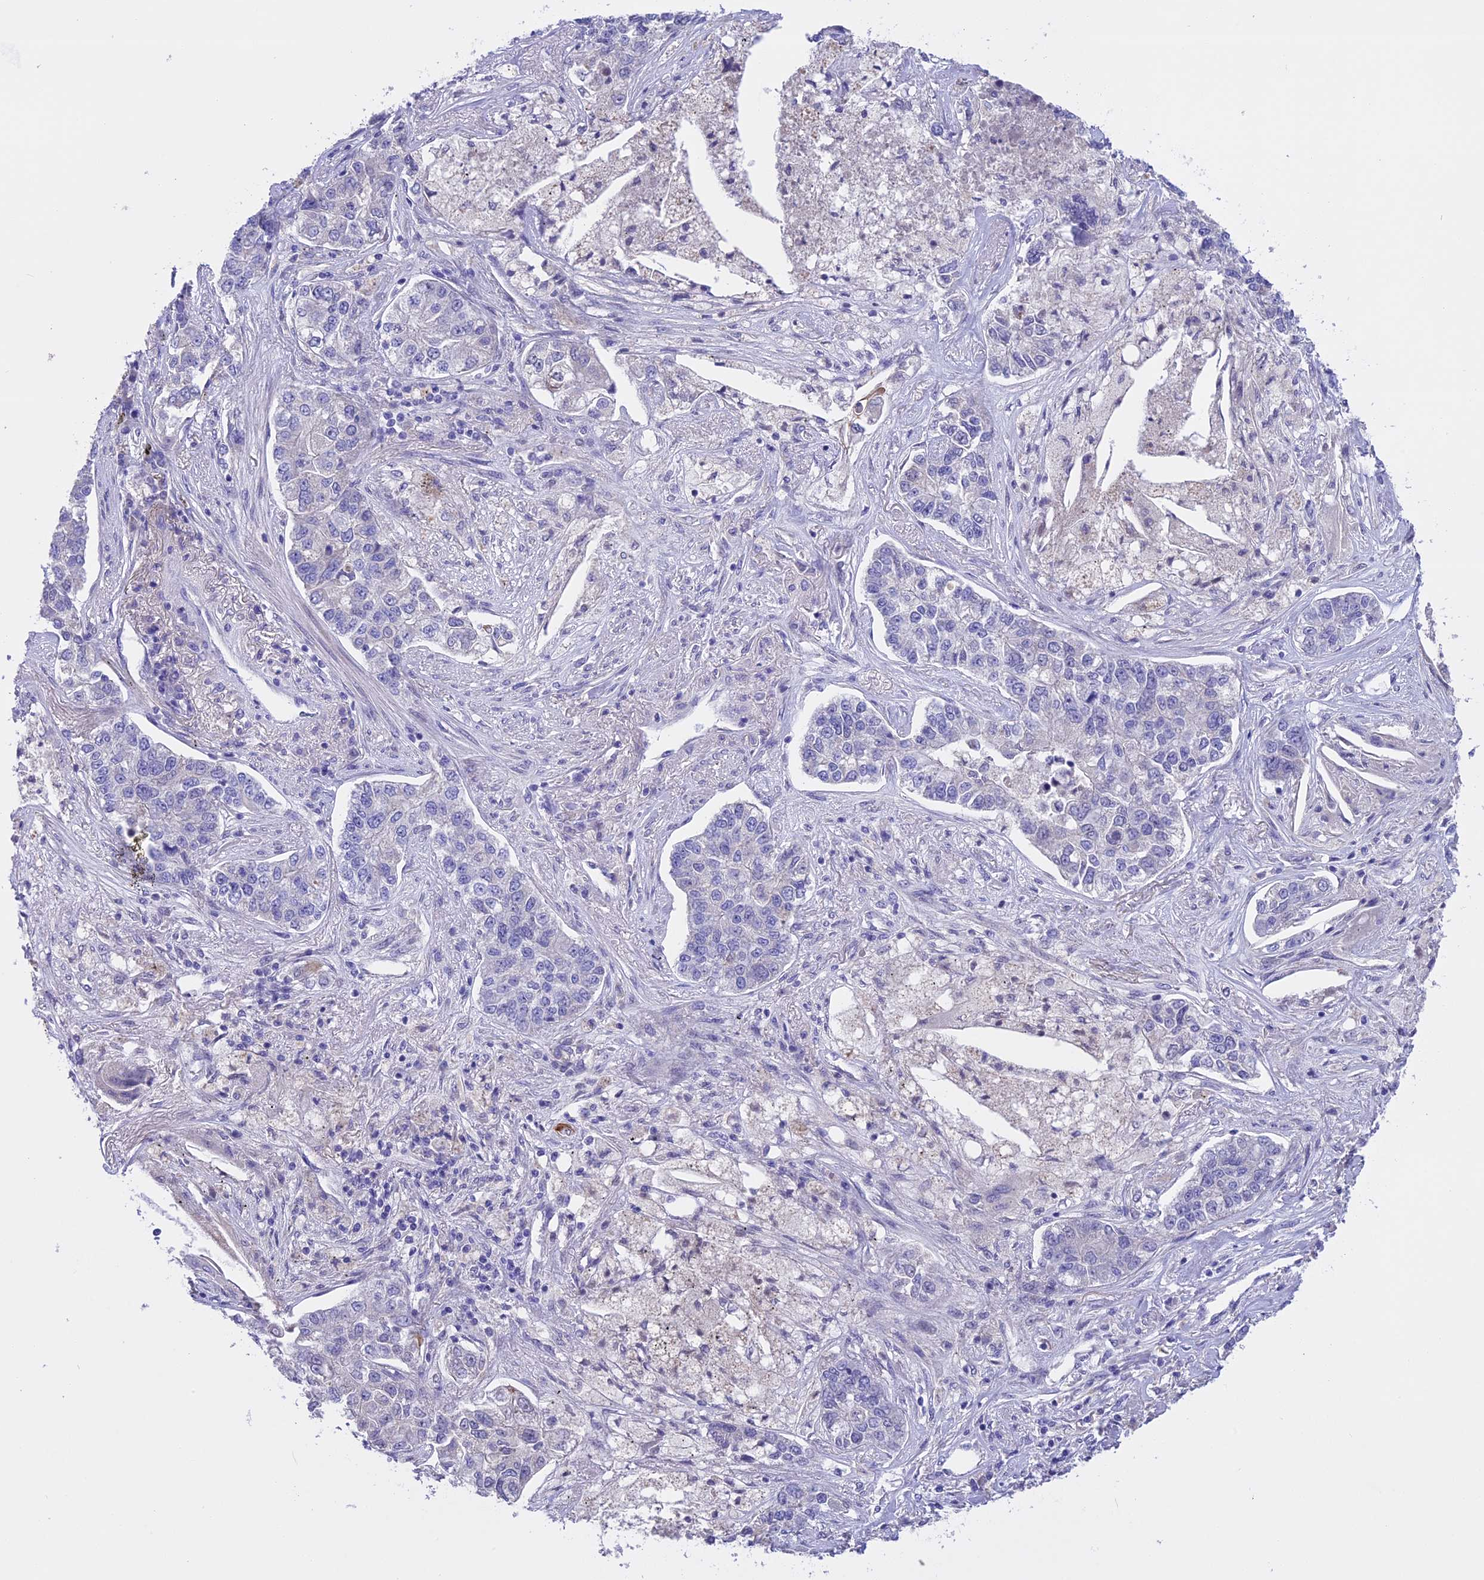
{"staining": {"intensity": "negative", "quantity": "none", "location": "none"}, "tissue": "lung cancer", "cell_type": "Tumor cells", "image_type": "cancer", "snomed": [{"axis": "morphology", "description": "Adenocarcinoma, NOS"}, {"axis": "topography", "description": "Lung"}], "caption": "Immunohistochemical staining of lung adenocarcinoma reveals no significant expression in tumor cells.", "gene": "TMEM138", "patient": {"sex": "male", "age": 49}}